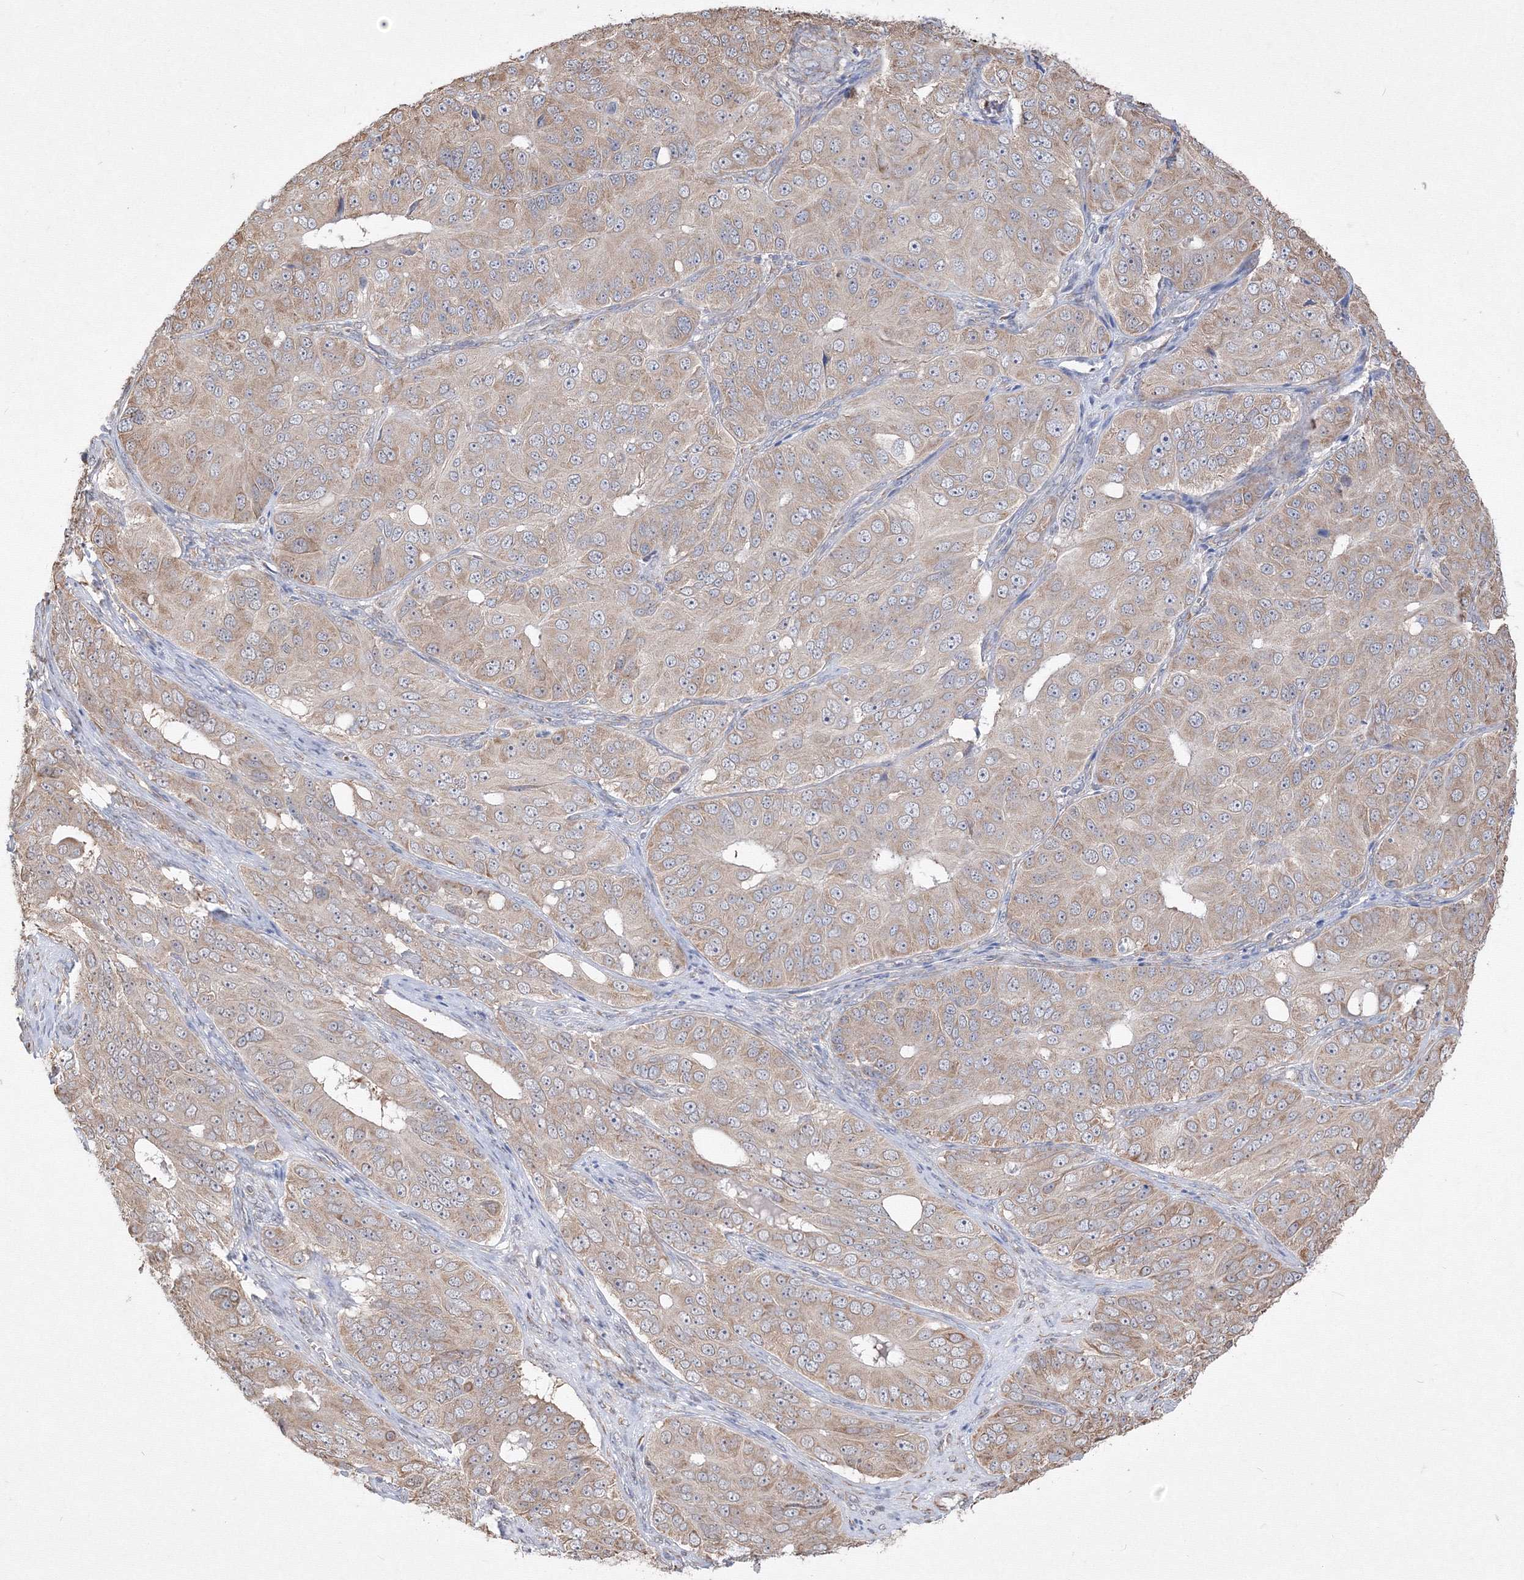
{"staining": {"intensity": "weak", "quantity": ">75%", "location": "cytoplasmic/membranous"}, "tissue": "ovarian cancer", "cell_type": "Tumor cells", "image_type": "cancer", "snomed": [{"axis": "morphology", "description": "Carcinoma, endometroid"}, {"axis": "topography", "description": "Ovary"}], "caption": "Immunohistochemistry of ovarian cancer shows low levels of weak cytoplasmic/membranous staining in about >75% of tumor cells.", "gene": "FBXL8", "patient": {"sex": "female", "age": 51}}